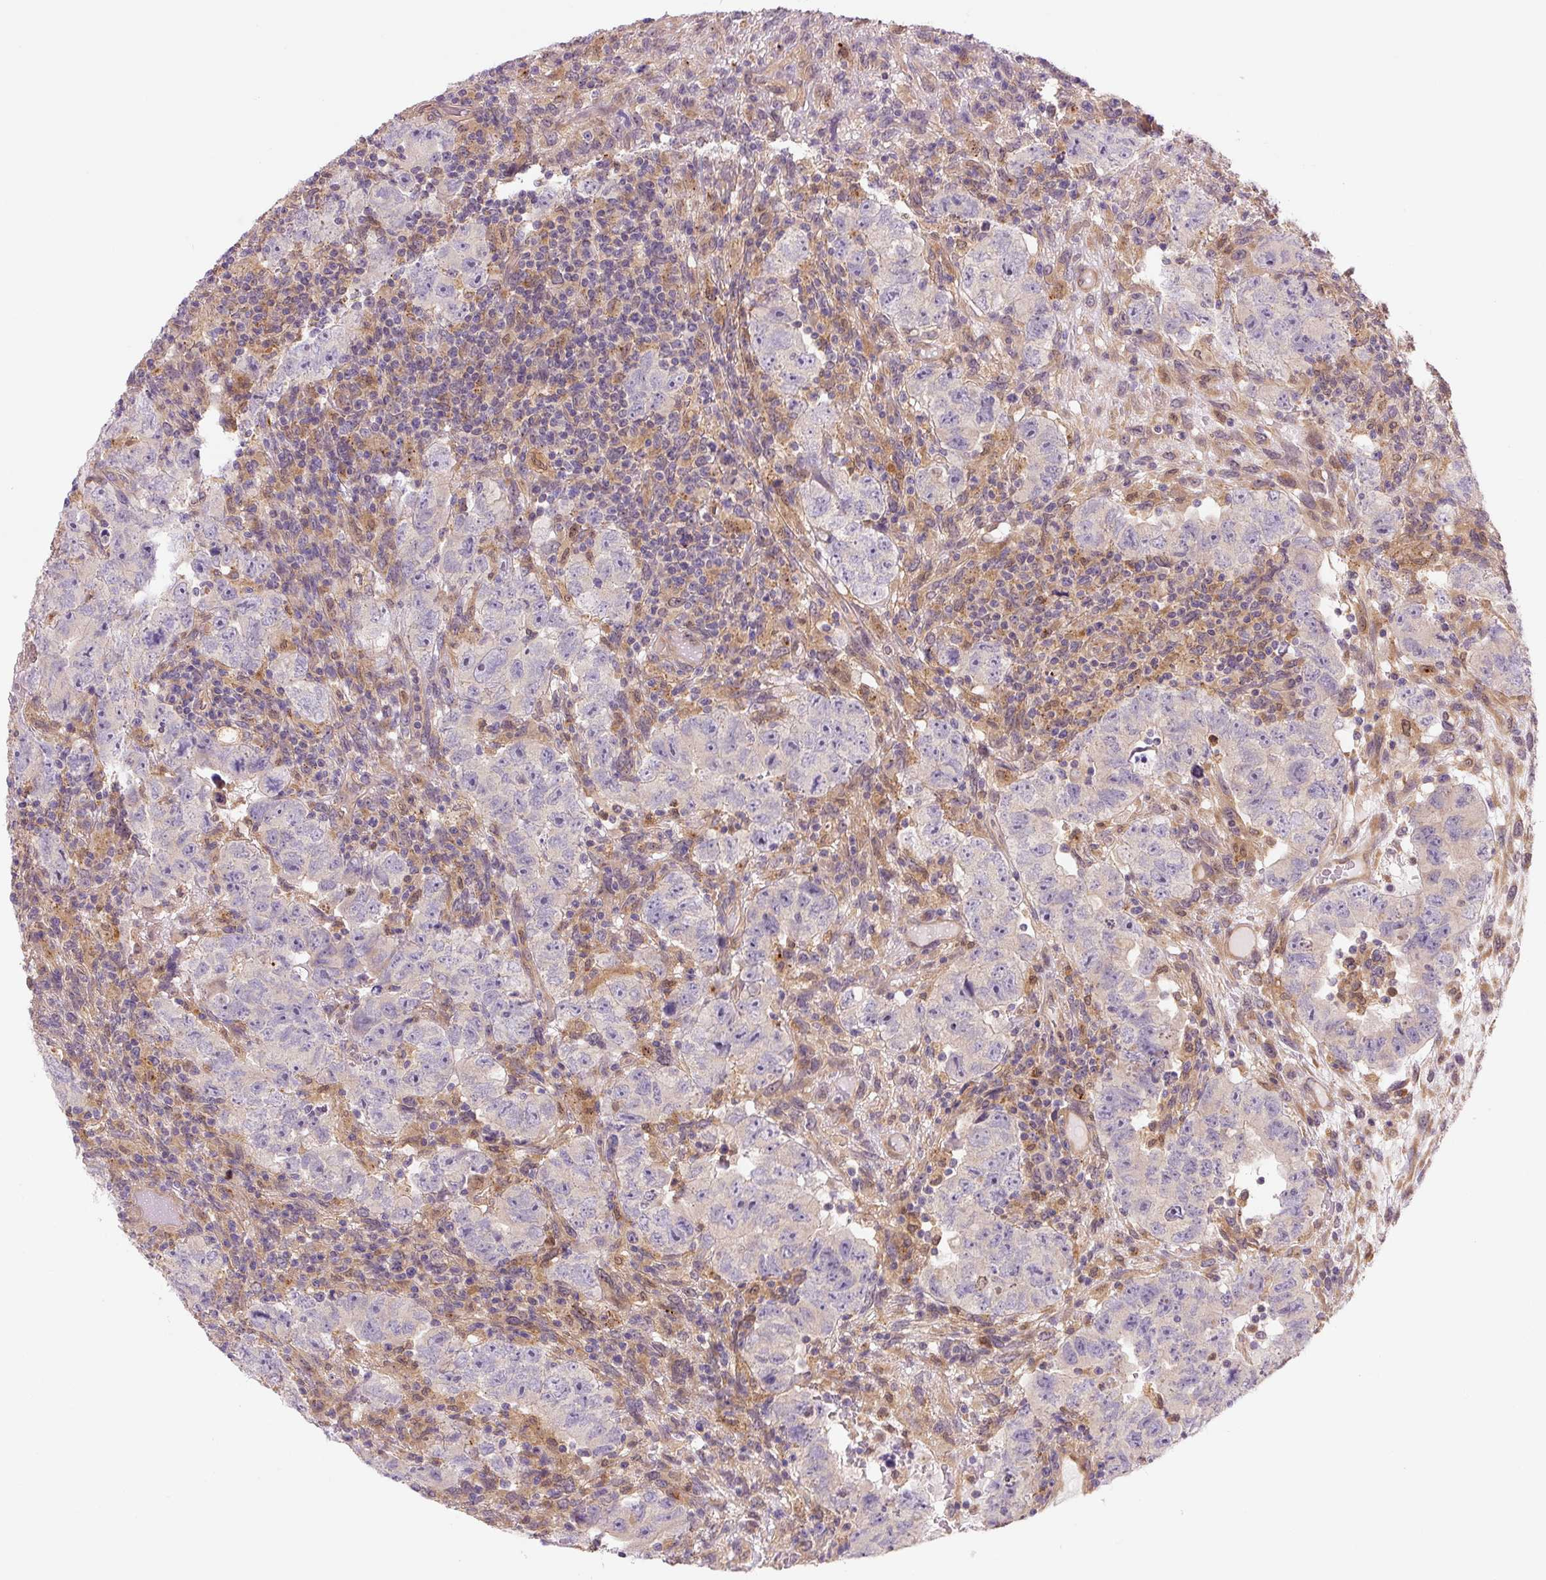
{"staining": {"intensity": "negative", "quantity": "none", "location": "none"}, "tissue": "testis cancer", "cell_type": "Tumor cells", "image_type": "cancer", "snomed": [{"axis": "morphology", "description": "Carcinoma, Embryonal, NOS"}, {"axis": "topography", "description": "Testis"}], "caption": "Protein analysis of testis embryonal carcinoma reveals no significant positivity in tumor cells. The staining is performed using DAB (3,3'-diaminobenzidine) brown chromogen with nuclei counter-stained in using hematoxylin.", "gene": "ZSWIM7", "patient": {"sex": "male", "age": 24}}